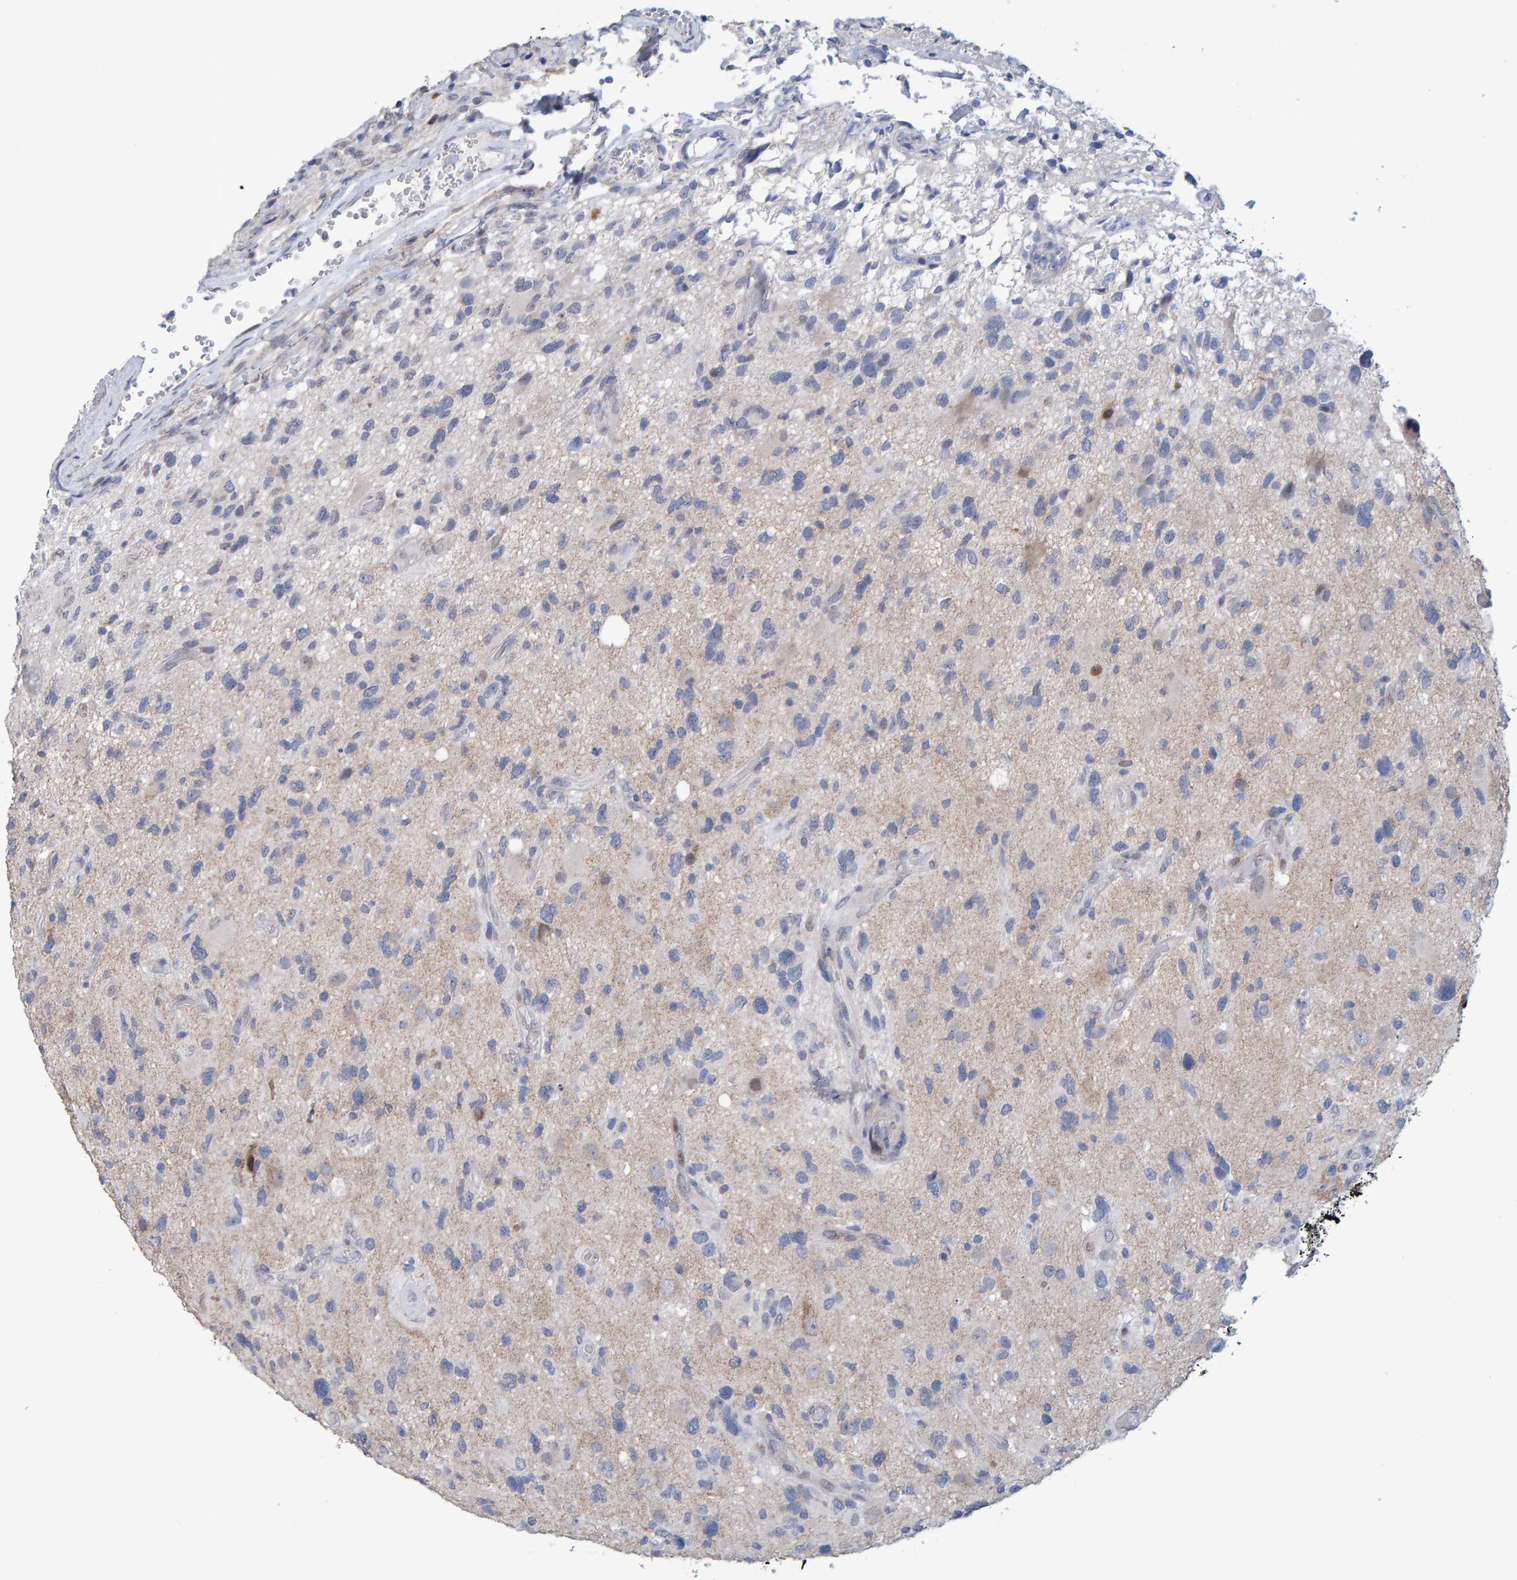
{"staining": {"intensity": "negative", "quantity": "none", "location": "none"}, "tissue": "glioma", "cell_type": "Tumor cells", "image_type": "cancer", "snomed": [{"axis": "morphology", "description": "Glioma, malignant, High grade"}, {"axis": "topography", "description": "Brain"}], "caption": "Protein analysis of malignant glioma (high-grade) reveals no significant positivity in tumor cells. Brightfield microscopy of immunohistochemistry (IHC) stained with DAB (3,3'-diaminobenzidine) (brown) and hematoxylin (blue), captured at high magnification.", "gene": "USP43", "patient": {"sex": "male", "age": 33}}